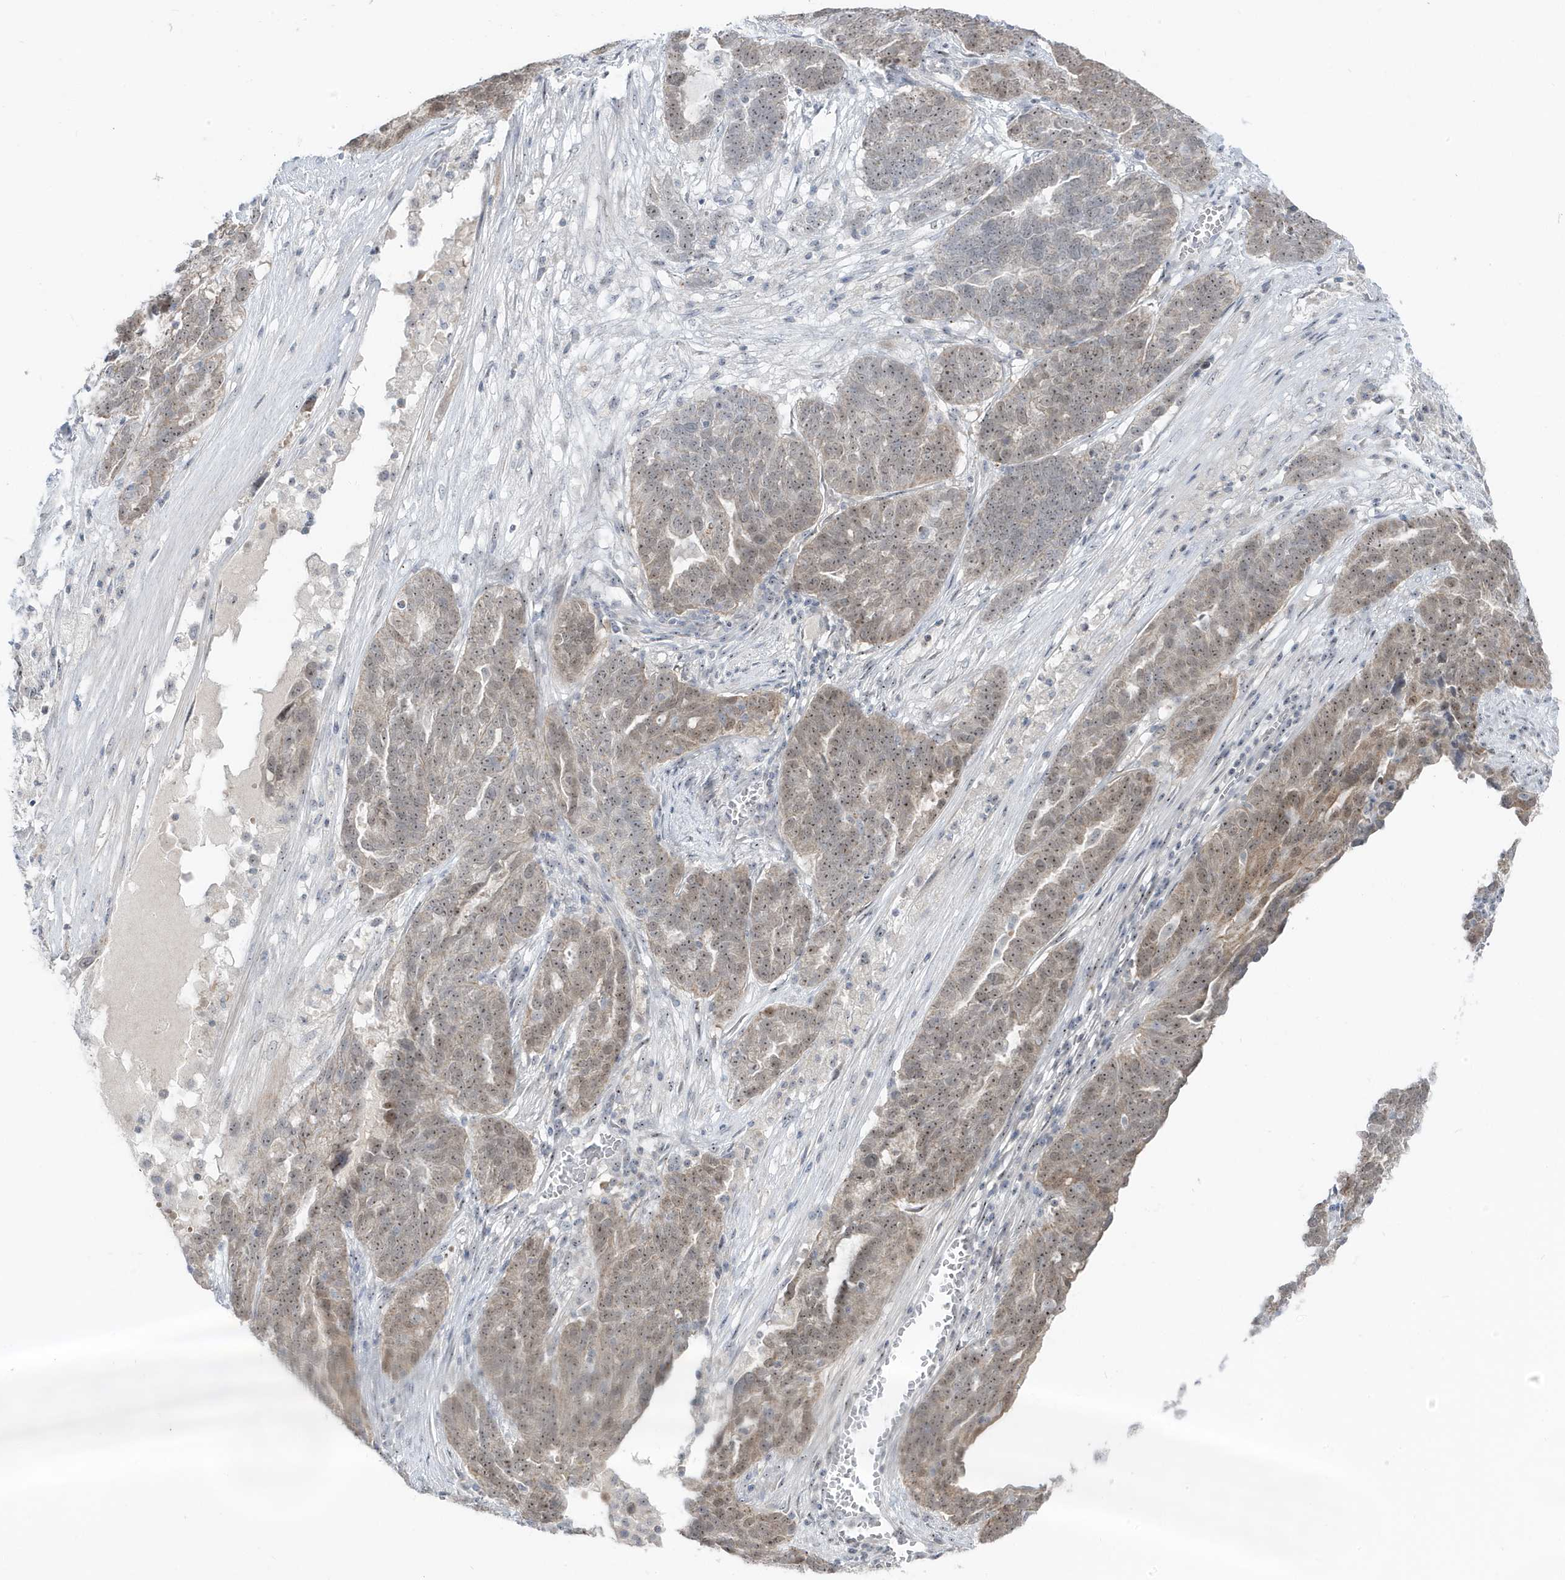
{"staining": {"intensity": "weak", "quantity": "25%-75%", "location": "cytoplasmic/membranous,nuclear"}, "tissue": "ovarian cancer", "cell_type": "Tumor cells", "image_type": "cancer", "snomed": [{"axis": "morphology", "description": "Cystadenocarcinoma, serous, NOS"}, {"axis": "topography", "description": "Ovary"}], "caption": "DAB (3,3'-diaminobenzidine) immunohistochemical staining of human ovarian serous cystadenocarcinoma displays weak cytoplasmic/membranous and nuclear protein positivity in approximately 25%-75% of tumor cells.", "gene": "TSEN15", "patient": {"sex": "female", "age": 59}}